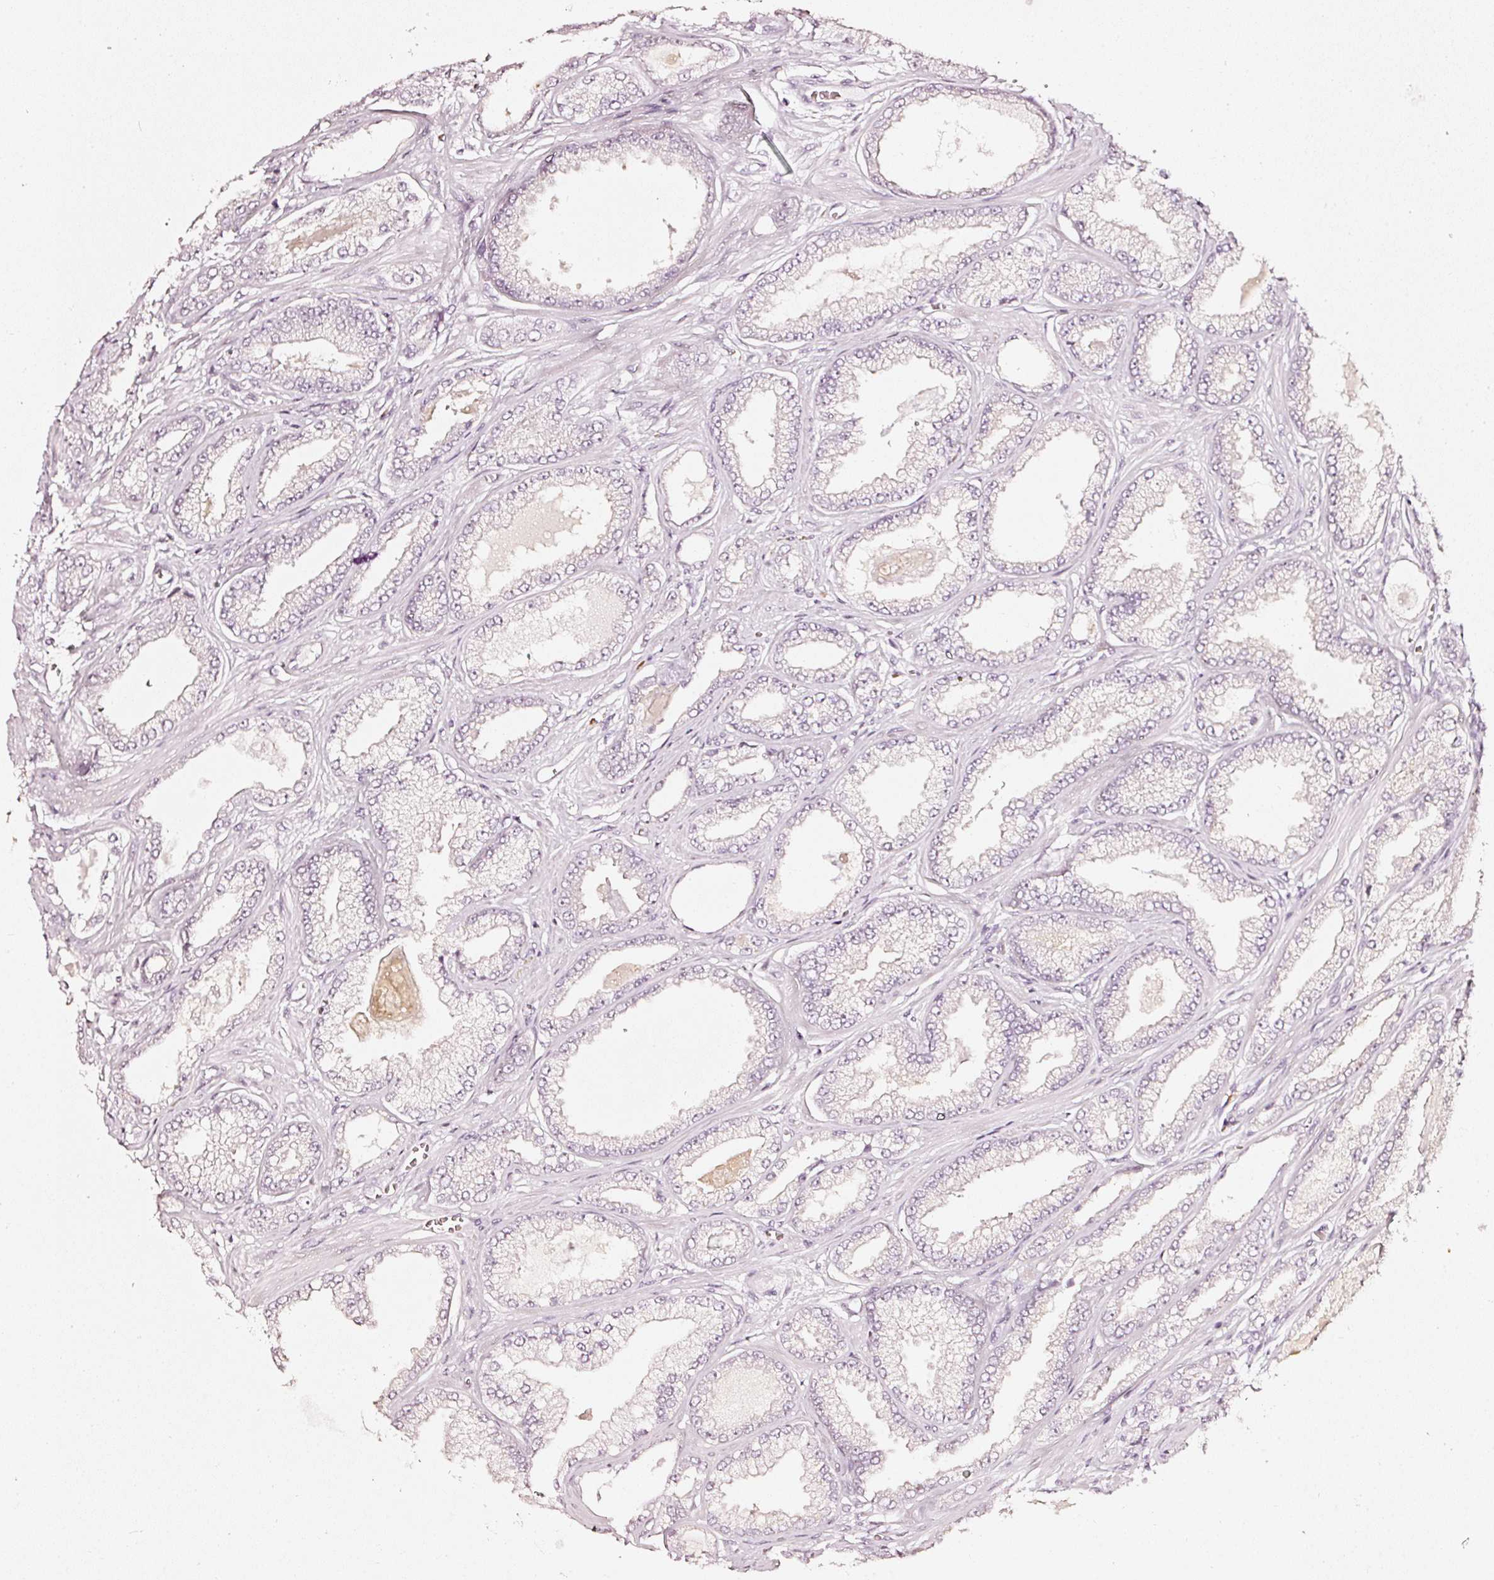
{"staining": {"intensity": "negative", "quantity": "none", "location": "none"}, "tissue": "prostate cancer", "cell_type": "Tumor cells", "image_type": "cancer", "snomed": [{"axis": "morphology", "description": "Adenocarcinoma, Low grade"}, {"axis": "topography", "description": "Prostate"}], "caption": "Immunohistochemistry (IHC) of prostate cancer (low-grade adenocarcinoma) demonstrates no positivity in tumor cells.", "gene": "CNP", "patient": {"sex": "male", "age": 64}}